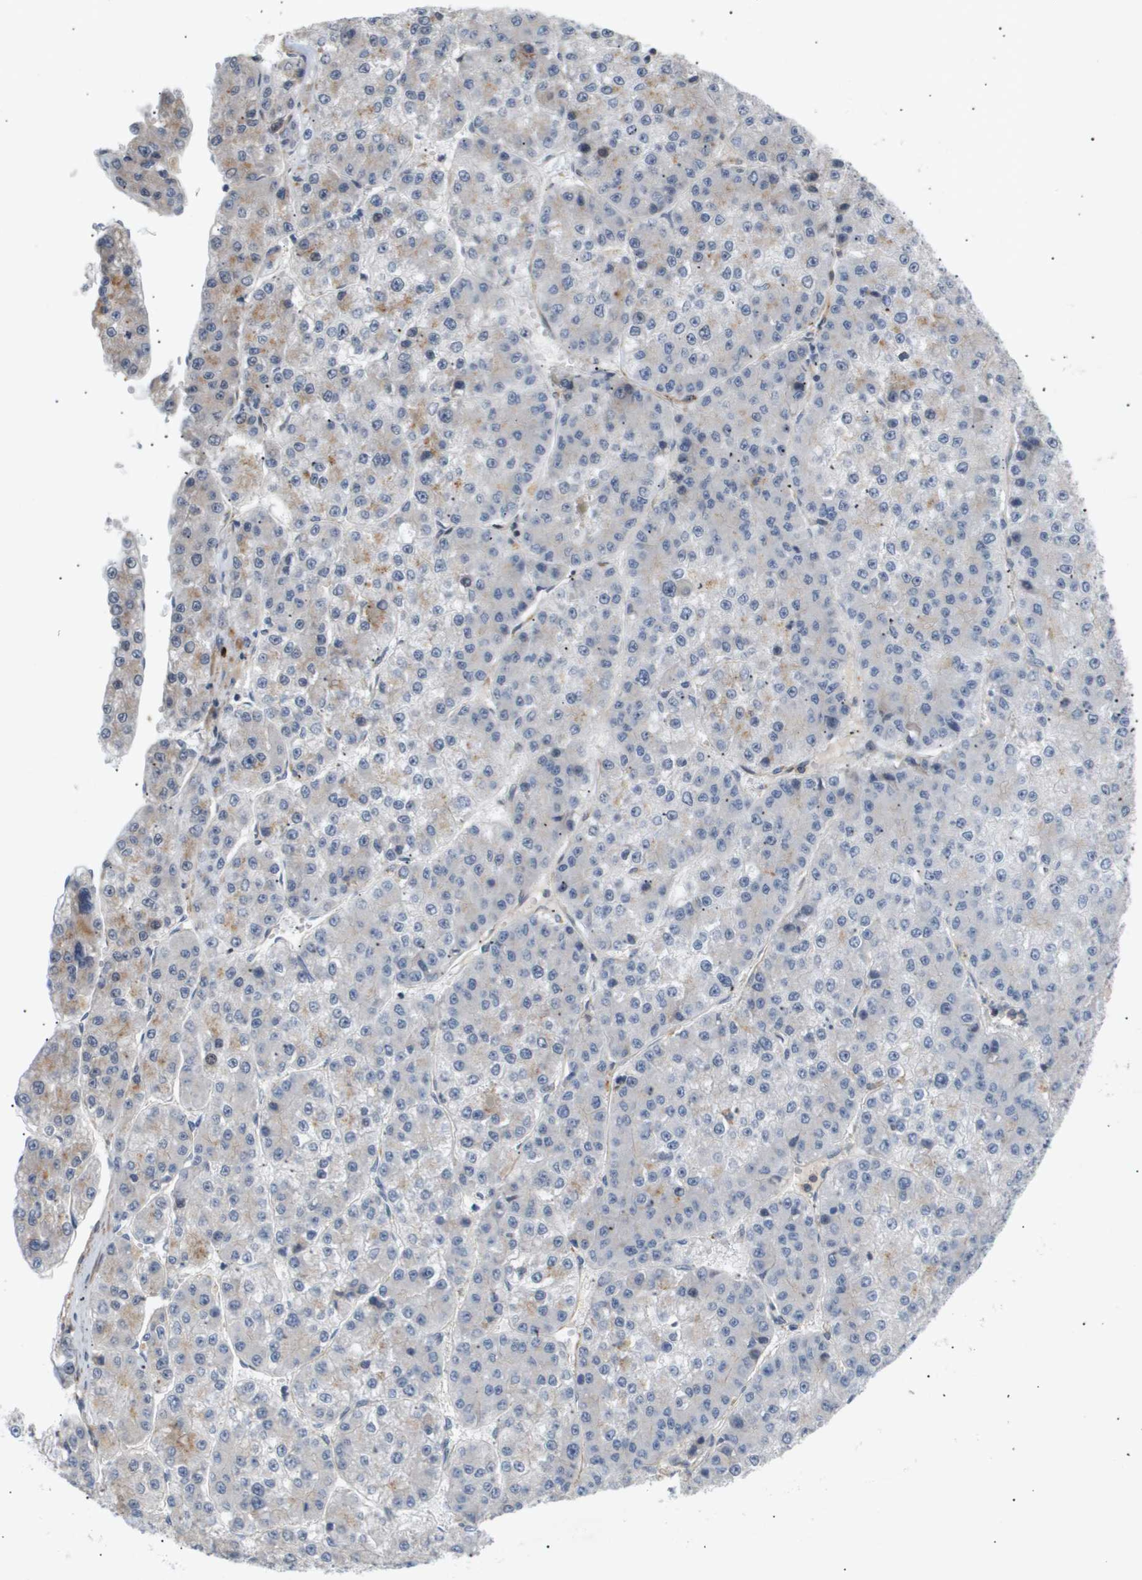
{"staining": {"intensity": "weak", "quantity": "<25%", "location": "cytoplasmic/membranous"}, "tissue": "liver cancer", "cell_type": "Tumor cells", "image_type": "cancer", "snomed": [{"axis": "morphology", "description": "Carcinoma, Hepatocellular, NOS"}, {"axis": "topography", "description": "Liver"}], "caption": "This is an IHC histopathology image of liver hepatocellular carcinoma. There is no expression in tumor cells.", "gene": "CORO2B", "patient": {"sex": "female", "age": 73}}